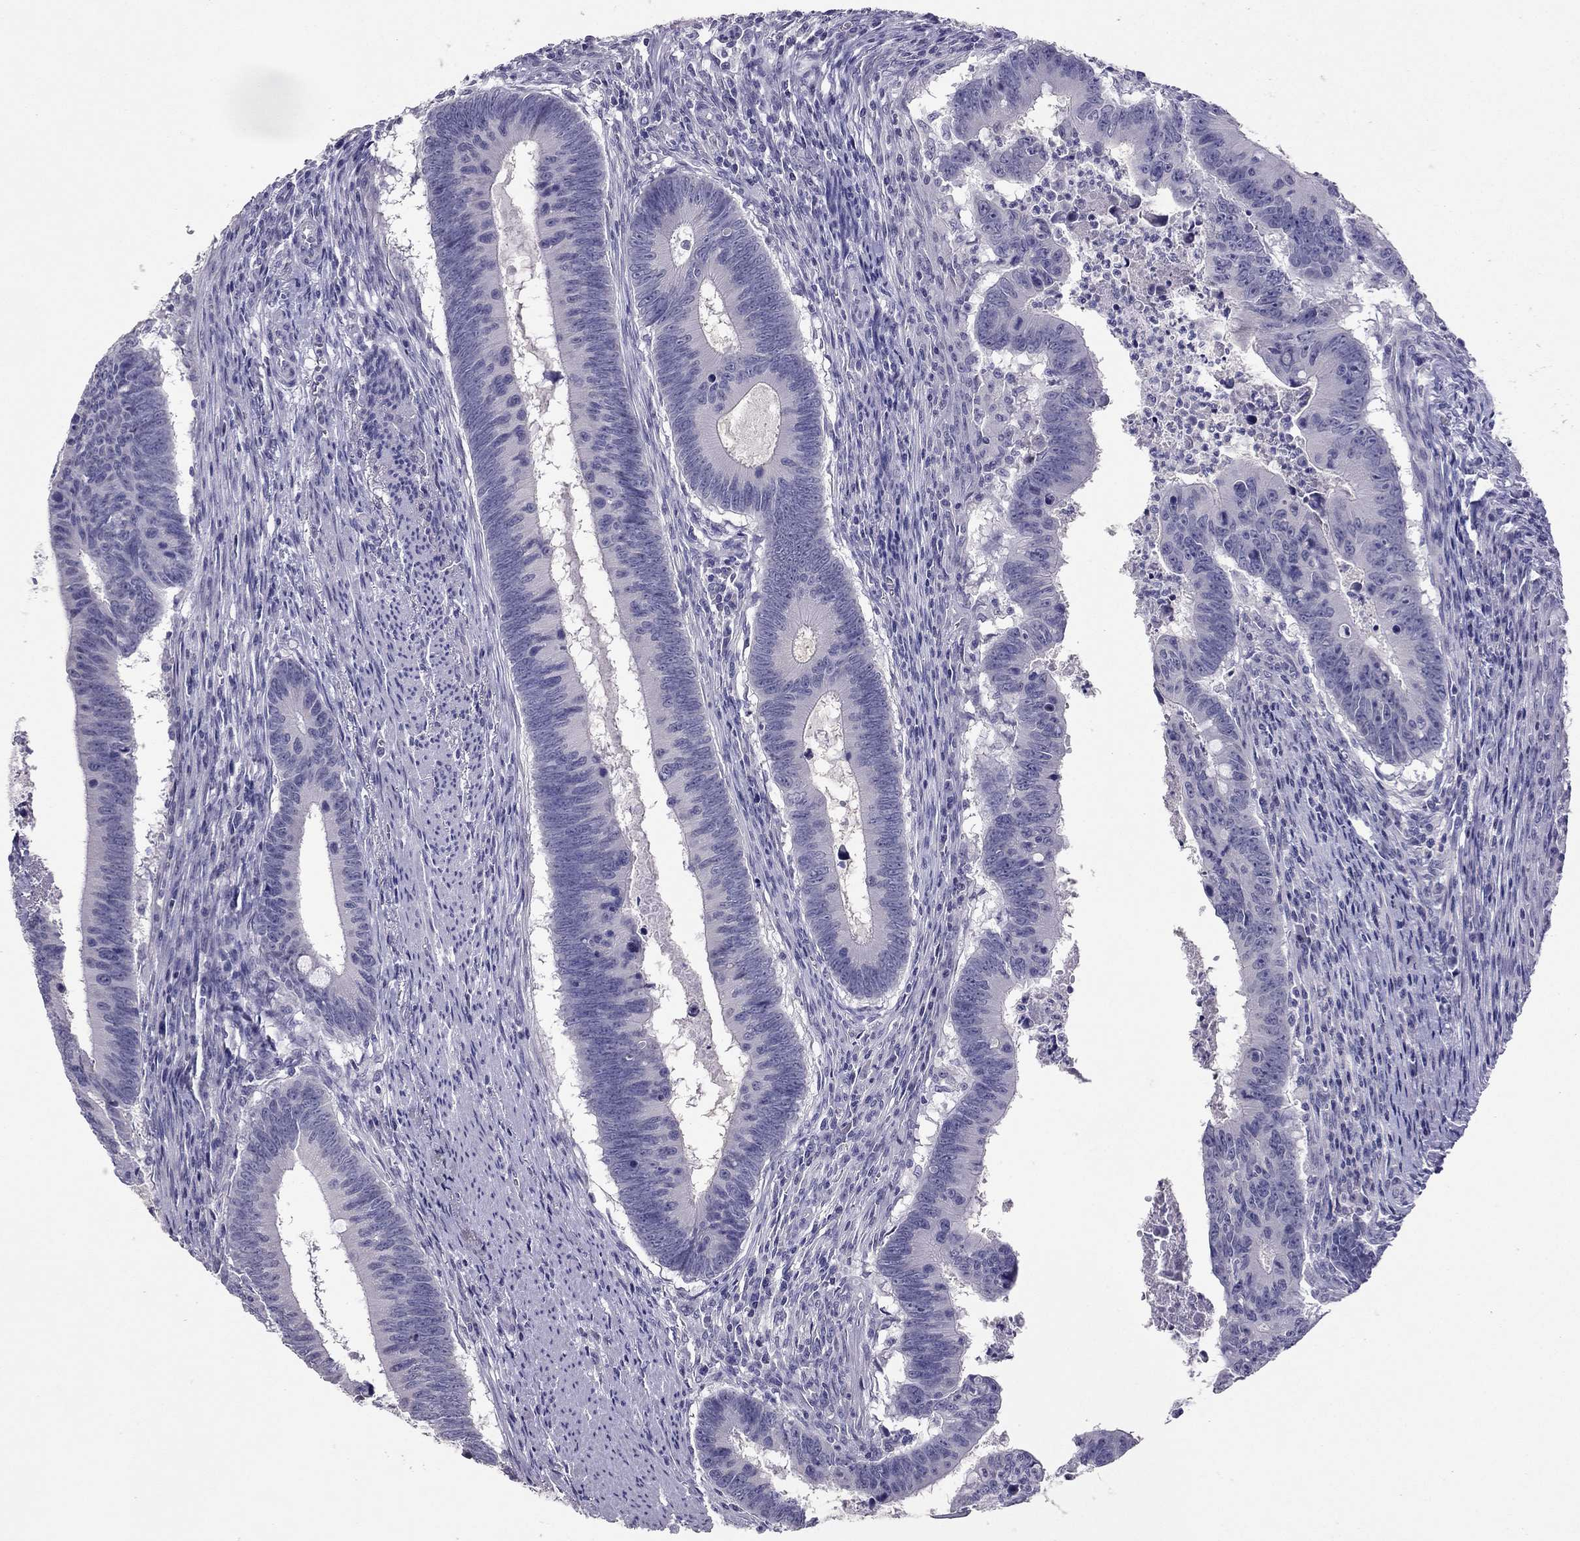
{"staining": {"intensity": "negative", "quantity": "none", "location": "none"}, "tissue": "colorectal cancer", "cell_type": "Tumor cells", "image_type": "cancer", "snomed": [{"axis": "morphology", "description": "Adenocarcinoma, NOS"}, {"axis": "topography", "description": "Colon"}], "caption": "Immunohistochemistry (IHC) of human colorectal adenocarcinoma demonstrates no staining in tumor cells. (Stains: DAB (3,3'-diaminobenzidine) IHC with hematoxylin counter stain, Microscopy: brightfield microscopy at high magnification).", "gene": "RHO", "patient": {"sex": "female", "age": 87}}